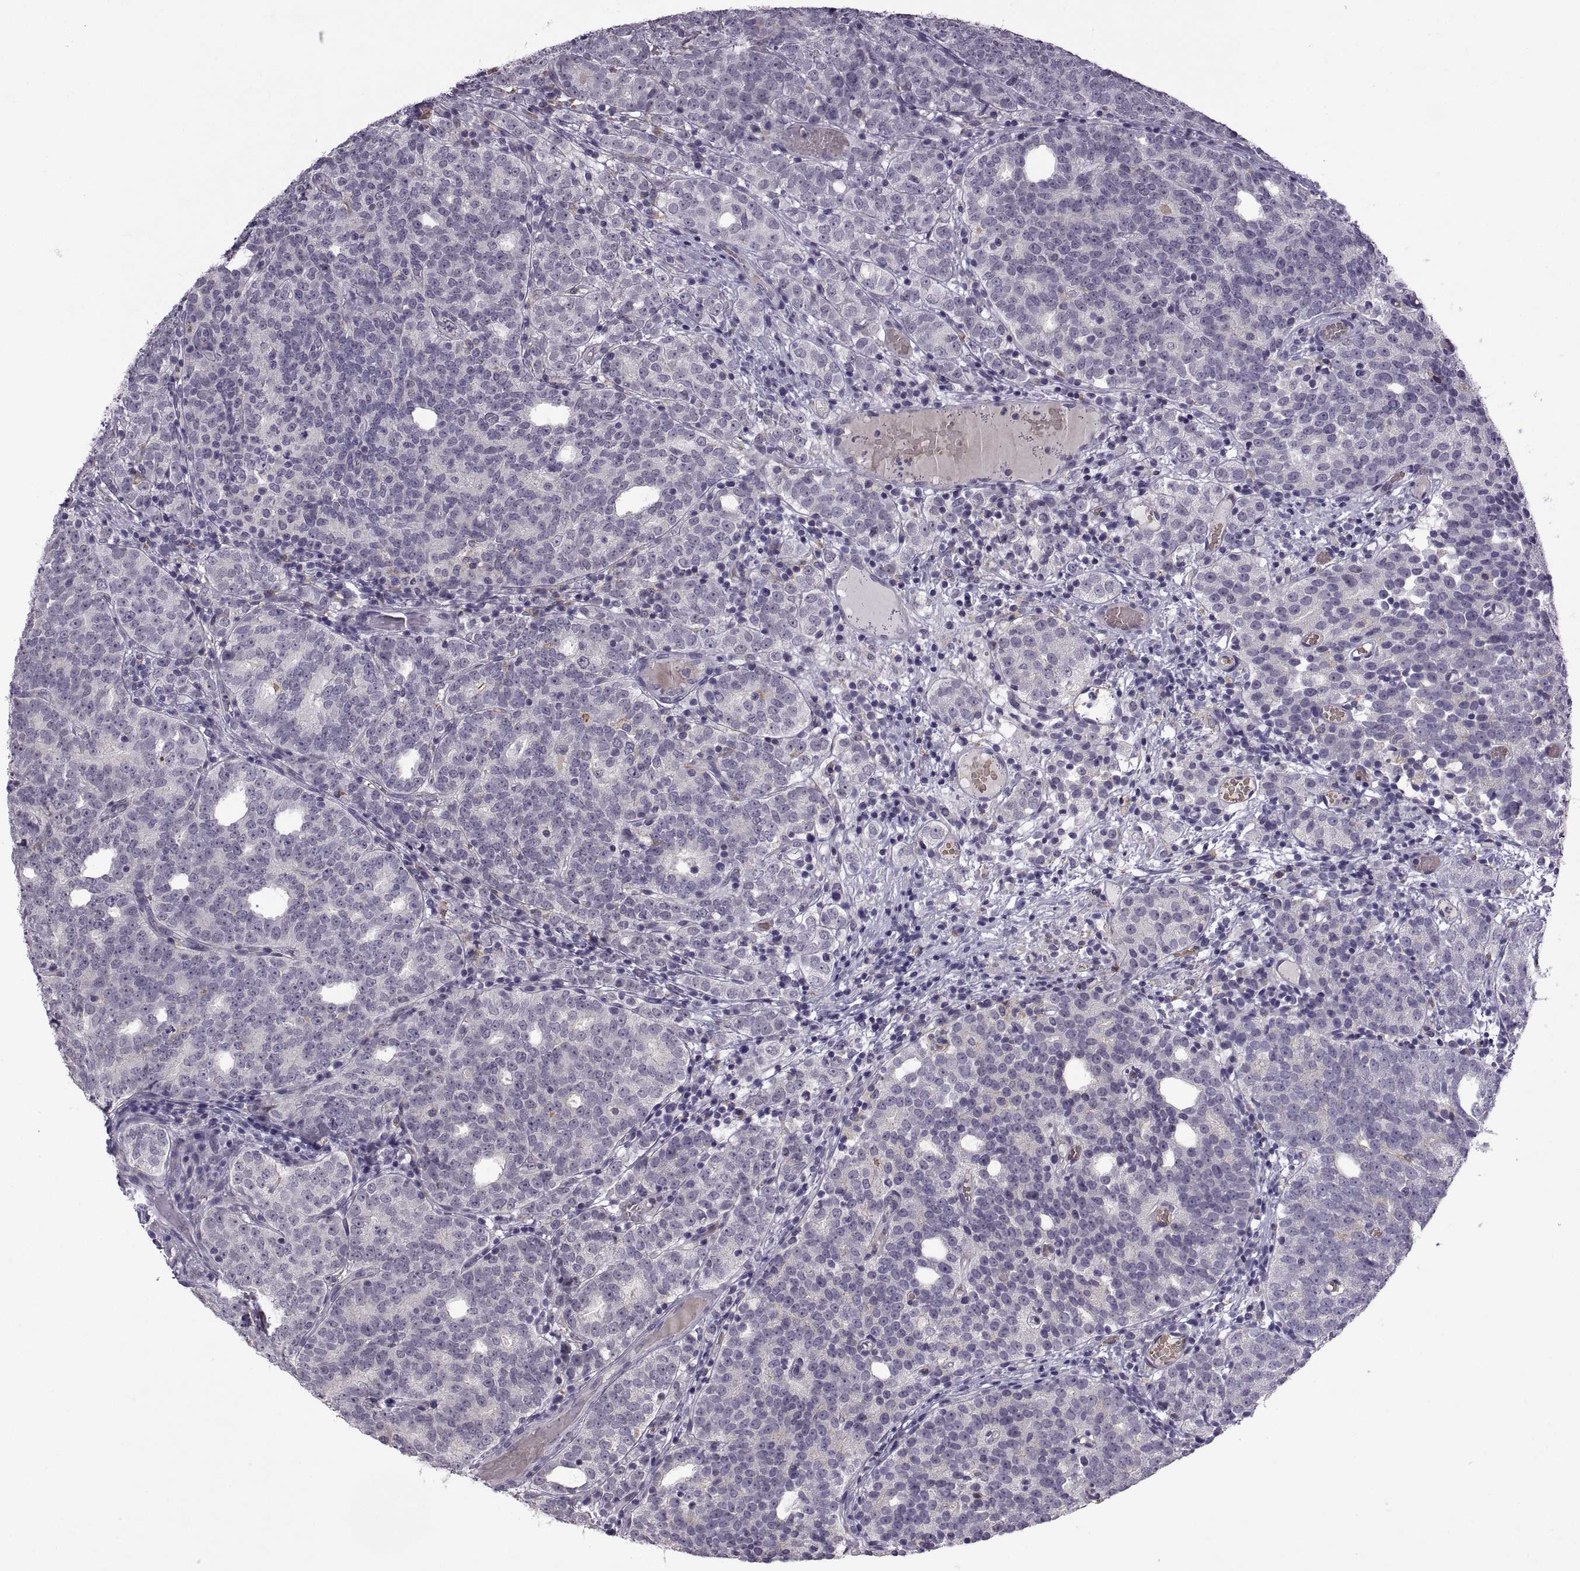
{"staining": {"intensity": "negative", "quantity": "none", "location": "none"}, "tissue": "prostate cancer", "cell_type": "Tumor cells", "image_type": "cancer", "snomed": [{"axis": "morphology", "description": "Adenocarcinoma, High grade"}, {"axis": "topography", "description": "Prostate"}], "caption": "High power microscopy micrograph of an immunohistochemistry (IHC) micrograph of prostate high-grade adenocarcinoma, revealing no significant expression in tumor cells.", "gene": "MEIOC", "patient": {"sex": "male", "age": 53}}